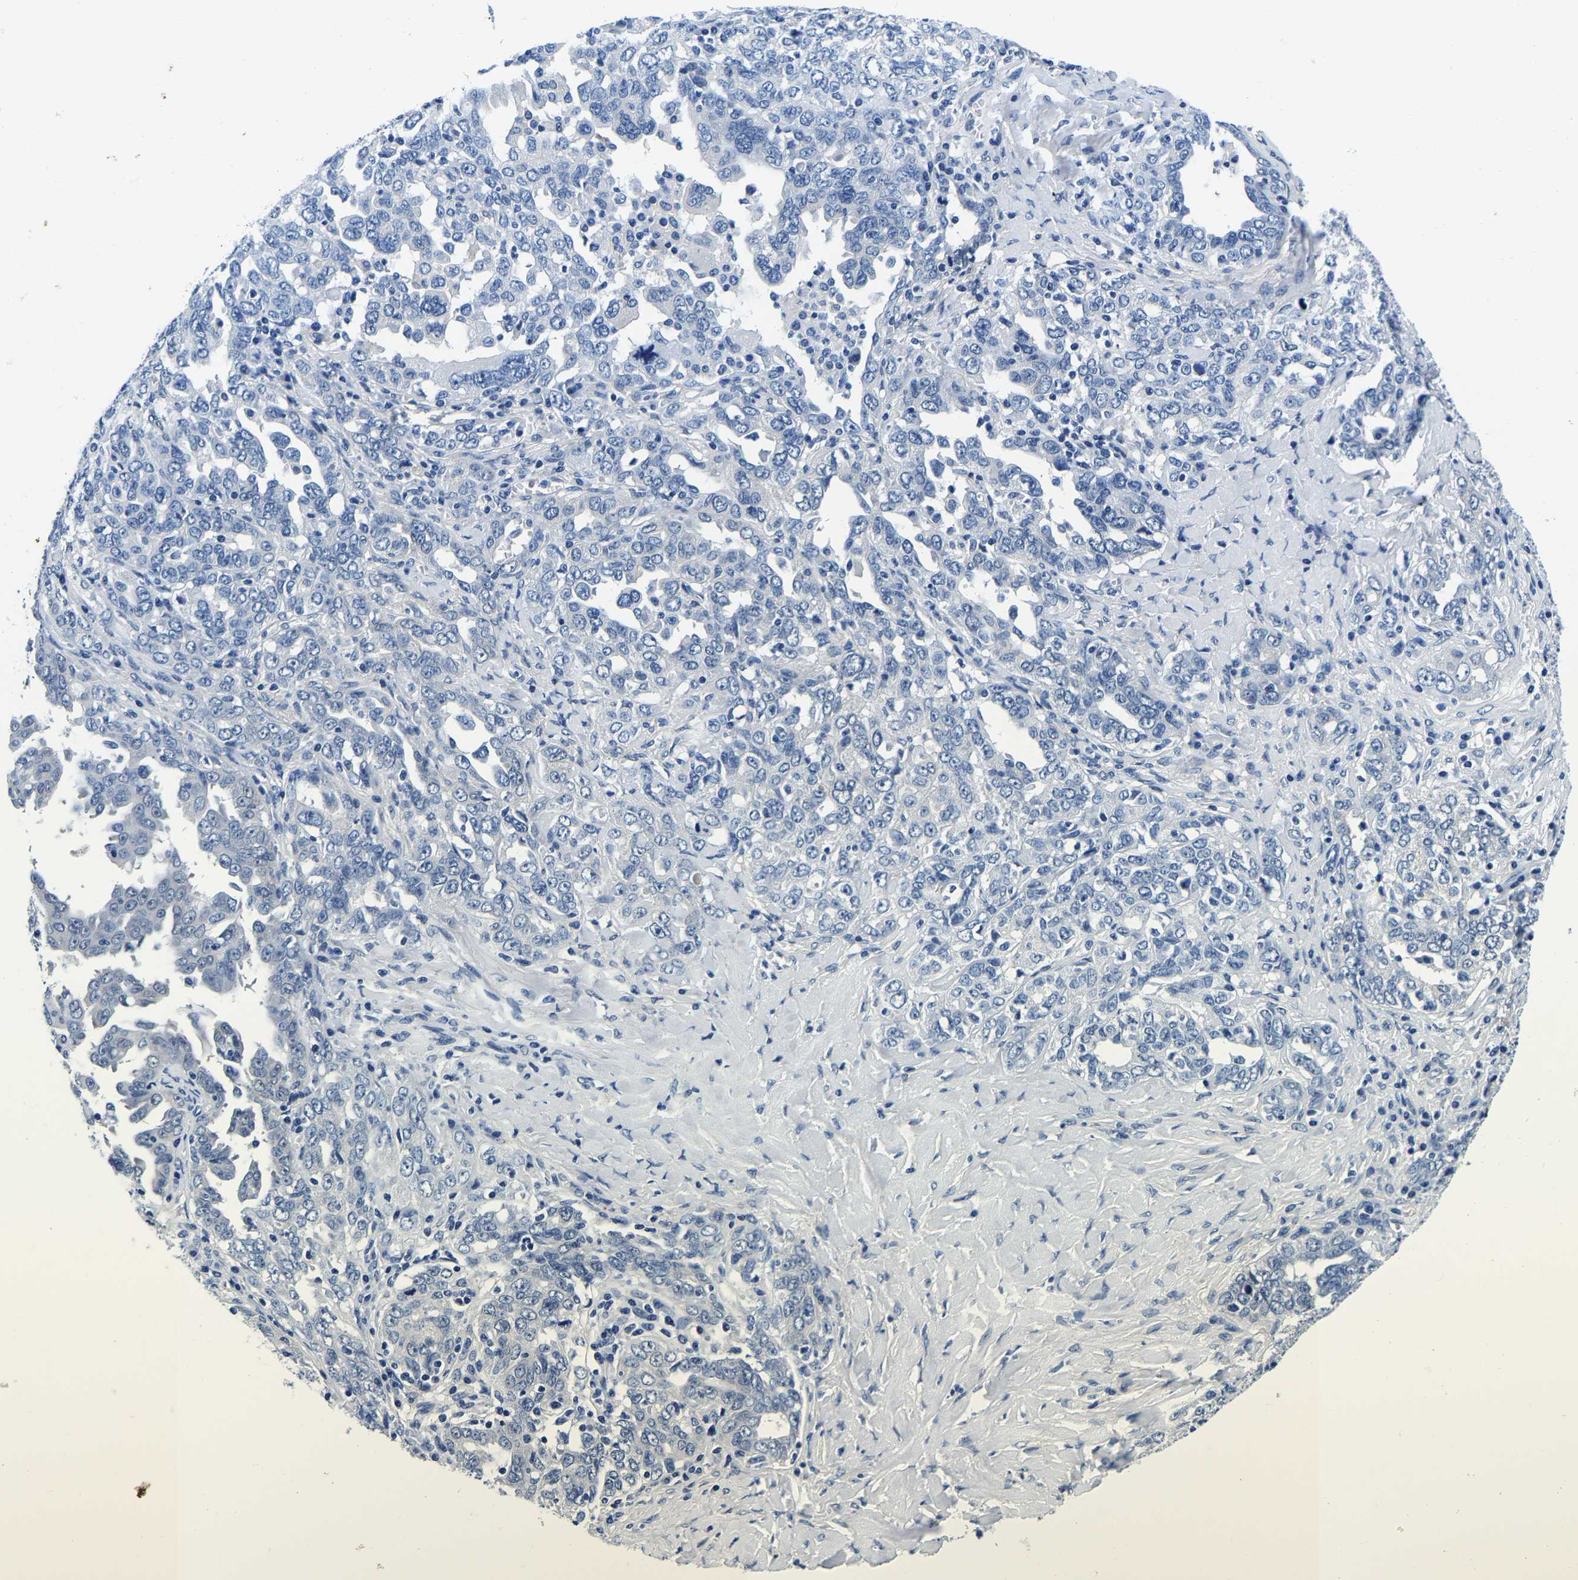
{"staining": {"intensity": "negative", "quantity": "none", "location": "none"}, "tissue": "ovarian cancer", "cell_type": "Tumor cells", "image_type": "cancer", "snomed": [{"axis": "morphology", "description": "Carcinoma, endometroid"}, {"axis": "topography", "description": "Ovary"}], "caption": "This image is of ovarian cancer (endometroid carcinoma) stained with IHC to label a protein in brown with the nuclei are counter-stained blue. There is no staining in tumor cells.", "gene": "ACO1", "patient": {"sex": "female", "age": 62}}